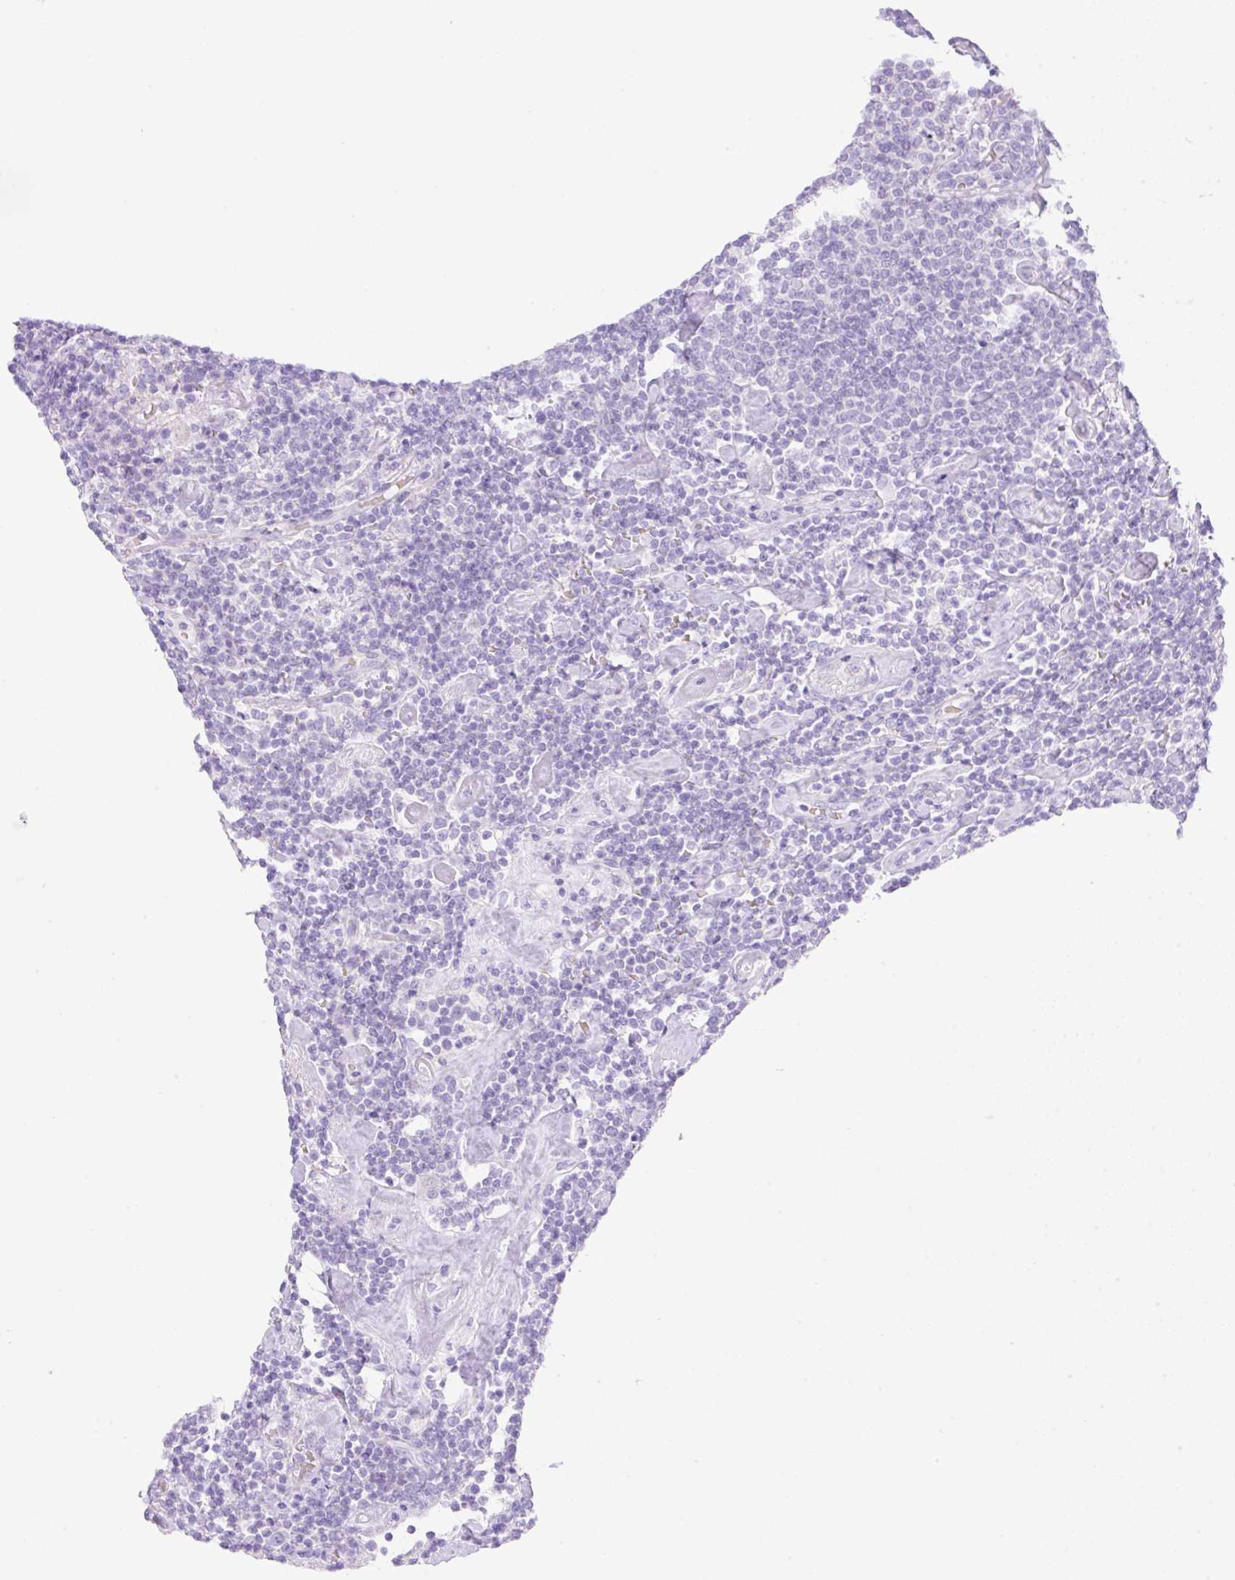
{"staining": {"intensity": "negative", "quantity": "none", "location": "none"}, "tissue": "lymphoma", "cell_type": "Tumor cells", "image_type": "cancer", "snomed": [{"axis": "morphology", "description": "Malignant lymphoma, non-Hodgkin's type, High grade"}, {"axis": "topography", "description": "Lymph node"}], "caption": "Immunohistochemistry of human lymphoma exhibits no staining in tumor cells.", "gene": "CDX1", "patient": {"sex": "male", "age": 61}}